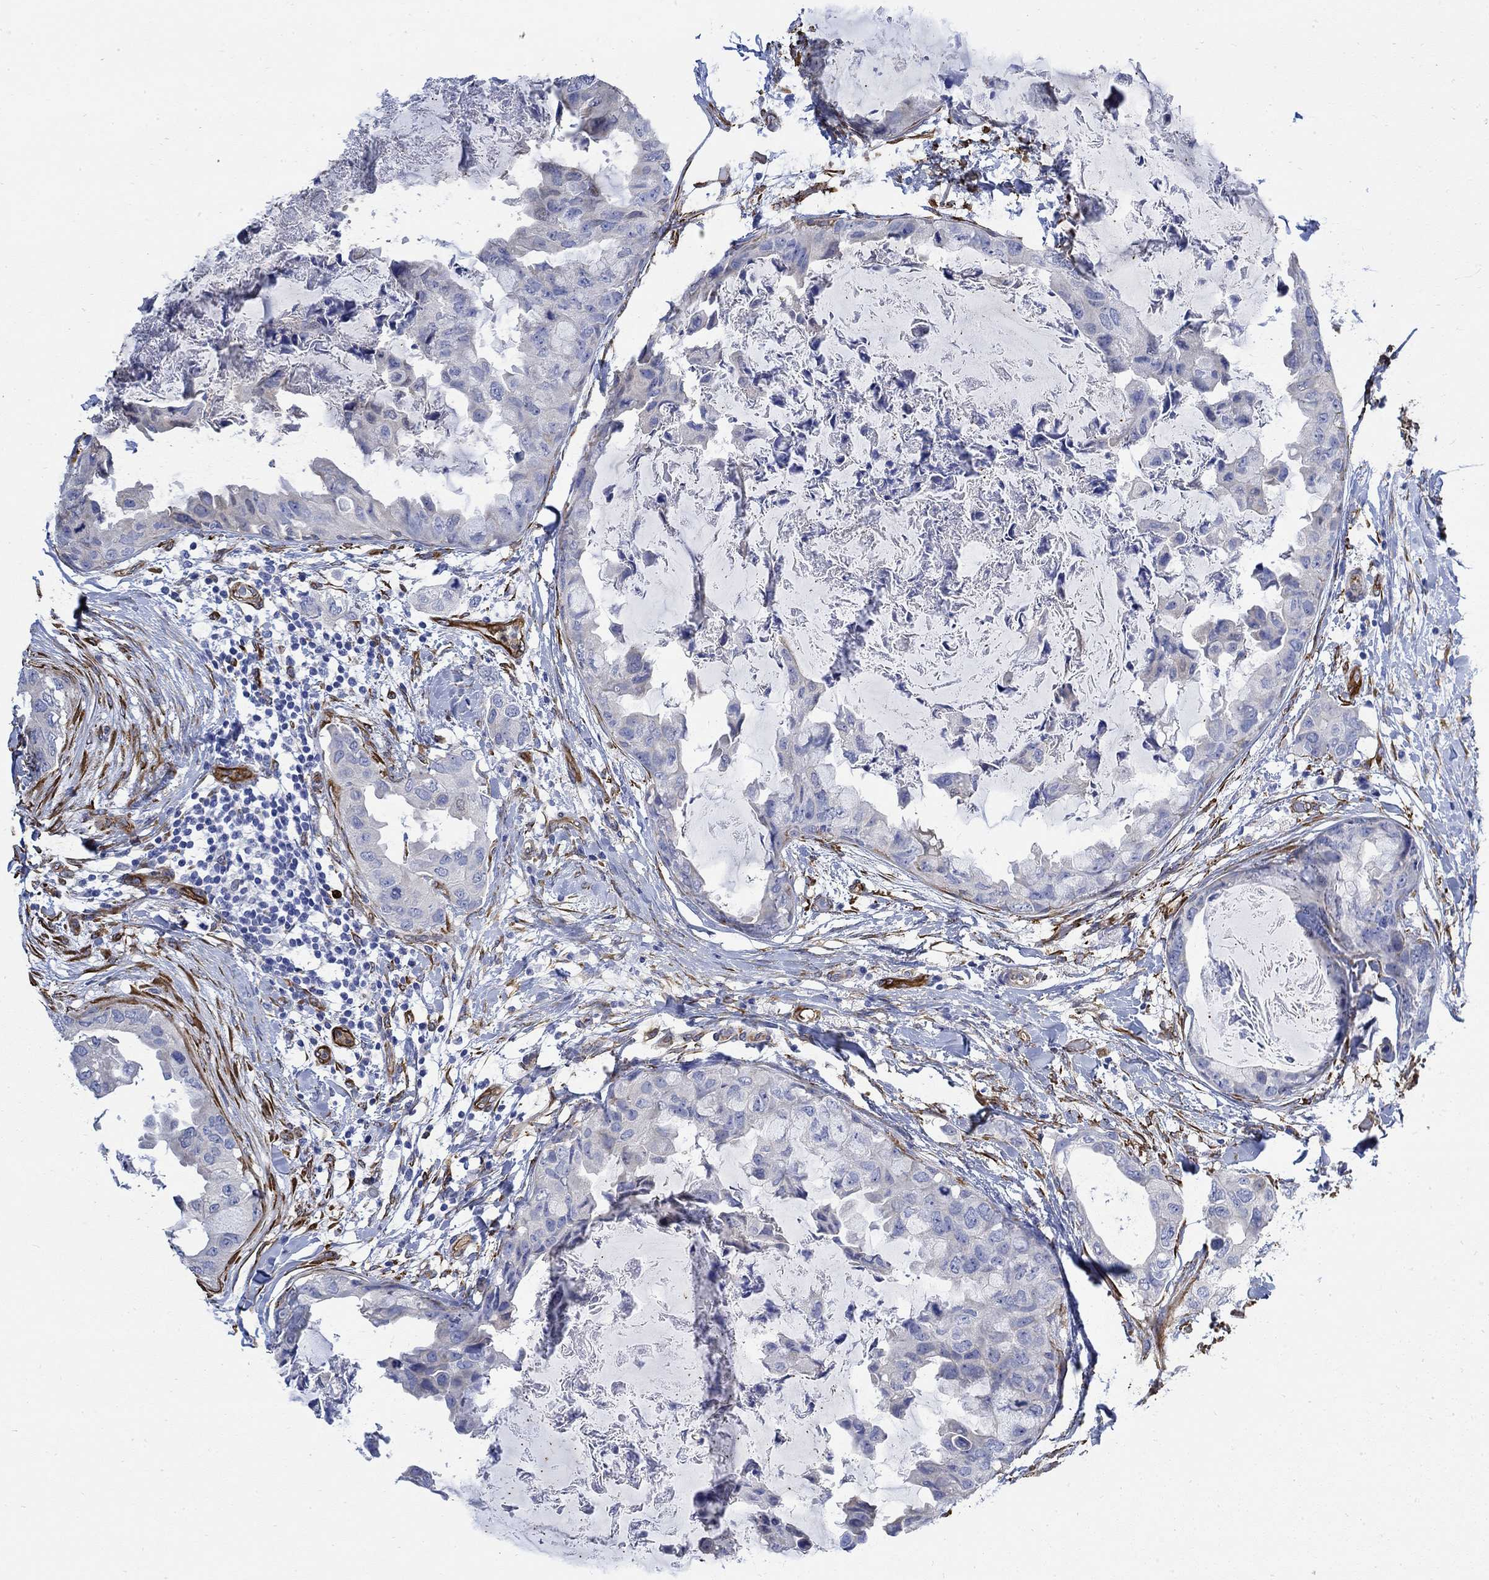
{"staining": {"intensity": "moderate", "quantity": "<25%", "location": "cytoplasmic/membranous"}, "tissue": "breast cancer", "cell_type": "Tumor cells", "image_type": "cancer", "snomed": [{"axis": "morphology", "description": "Normal tissue, NOS"}, {"axis": "morphology", "description": "Duct carcinoma"}, {"axis": "topography", "description": "Breast"}], "caption": "The image exhibits staining of breast cancer (intraductal carcinoma), revealing moderate cytoplasmic/membranous protein expression (brown color) within tumor cells. (IHC, brightfield microscopy, high magnification).", "gene": "TGM2", "patient": {"sex": "female", "age": 40}}